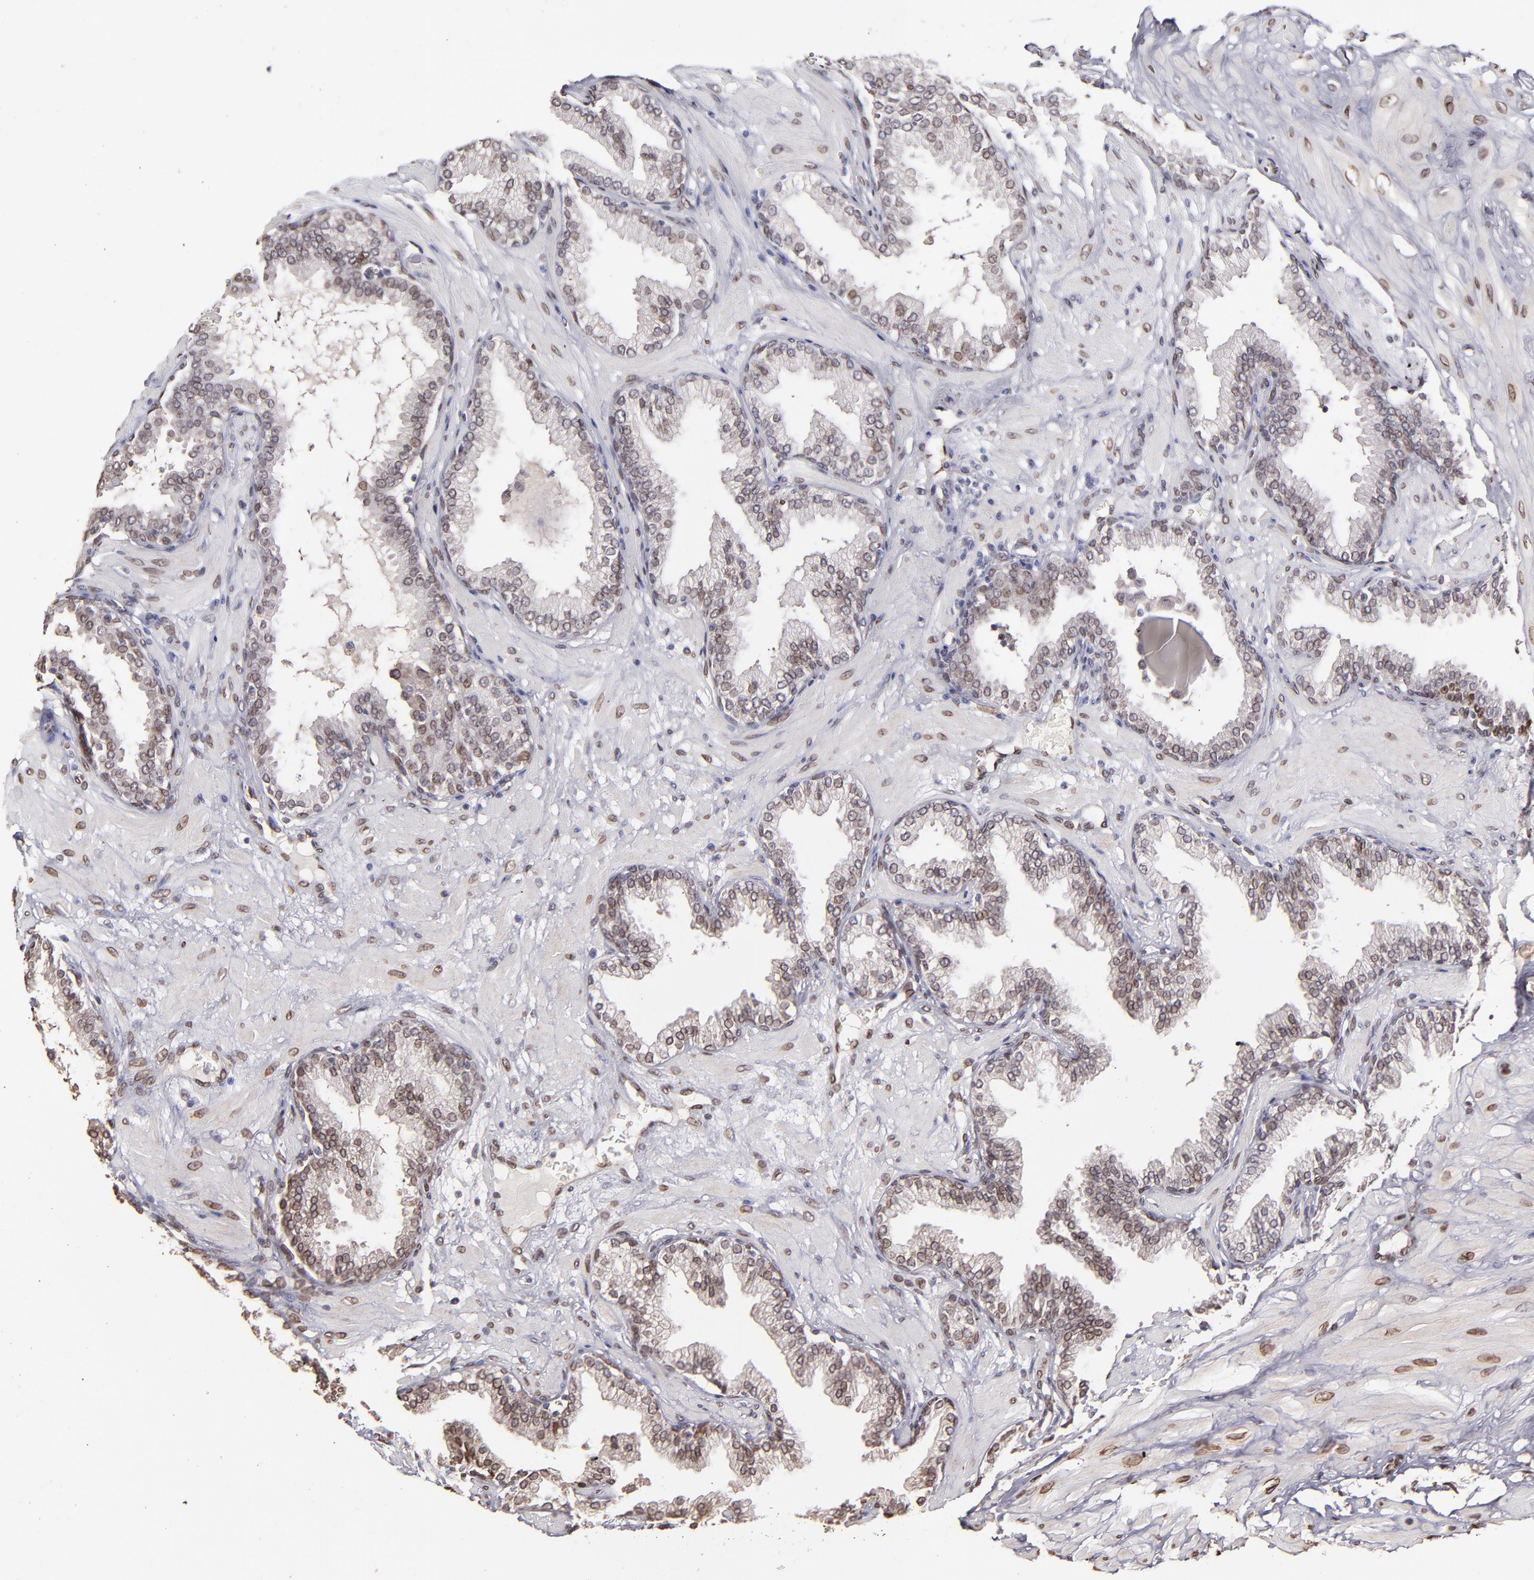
{"staining": {"intensity": "weak", "quantity": ">75%", "location": "cytoplasmic/membranous,nuclear"}, "tissue": "prostate", "cell_type": "Glandular cells", "image_type": "normal", "snomed": [{"axis": "morphology", "description": "Normal tissue, NOS"}, {"axis": "topography", "description": "Prostate"}], "caption": "Prostate stained with a protein marker demonstrates weak staining in glandular cells.", "gene": "PUM3", "patient": {"sex": "male", "age": 64}}